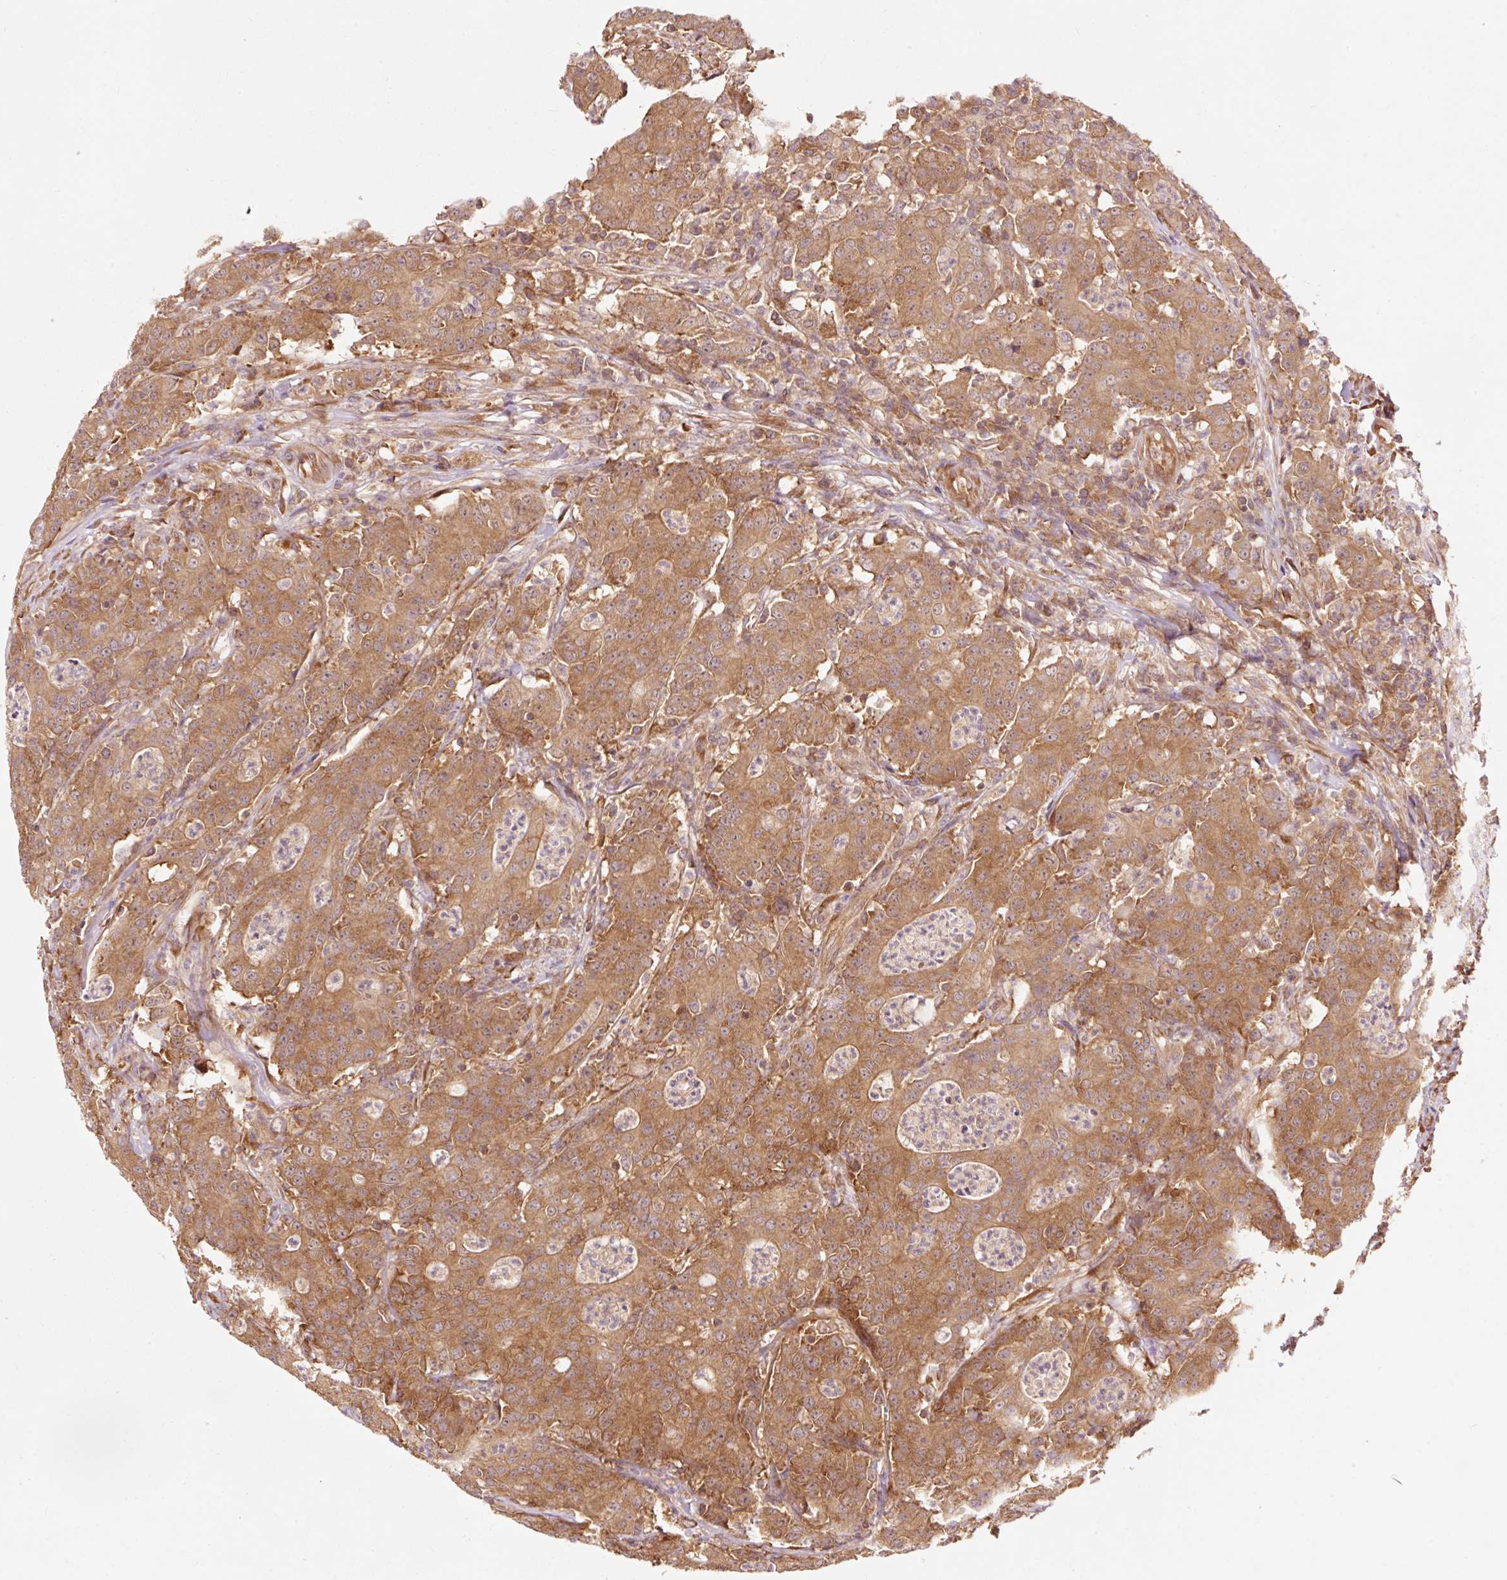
{"staining": {"intensity": "strong", "quantity": ">75%", "location": "cytoplasmic/membranous"}, "tissue": "colorectal cancer", "cell_type": "Tumor cells", "image_type": "cancer", "snomed": [{"axis": "morphology", "description": "Adenocarcinoma, NOS"}, {"axis": "topography", "description": "Colon"}], "caption": "Colorectal cancer (adenocarcinoma) was stained to show a protein in brown. There is high levels of strong cytoplasmic/membranous staining in about >75% of tumor cells.", "gene": "PDAP1", "patient": {"sex": "male", "age": 83}}